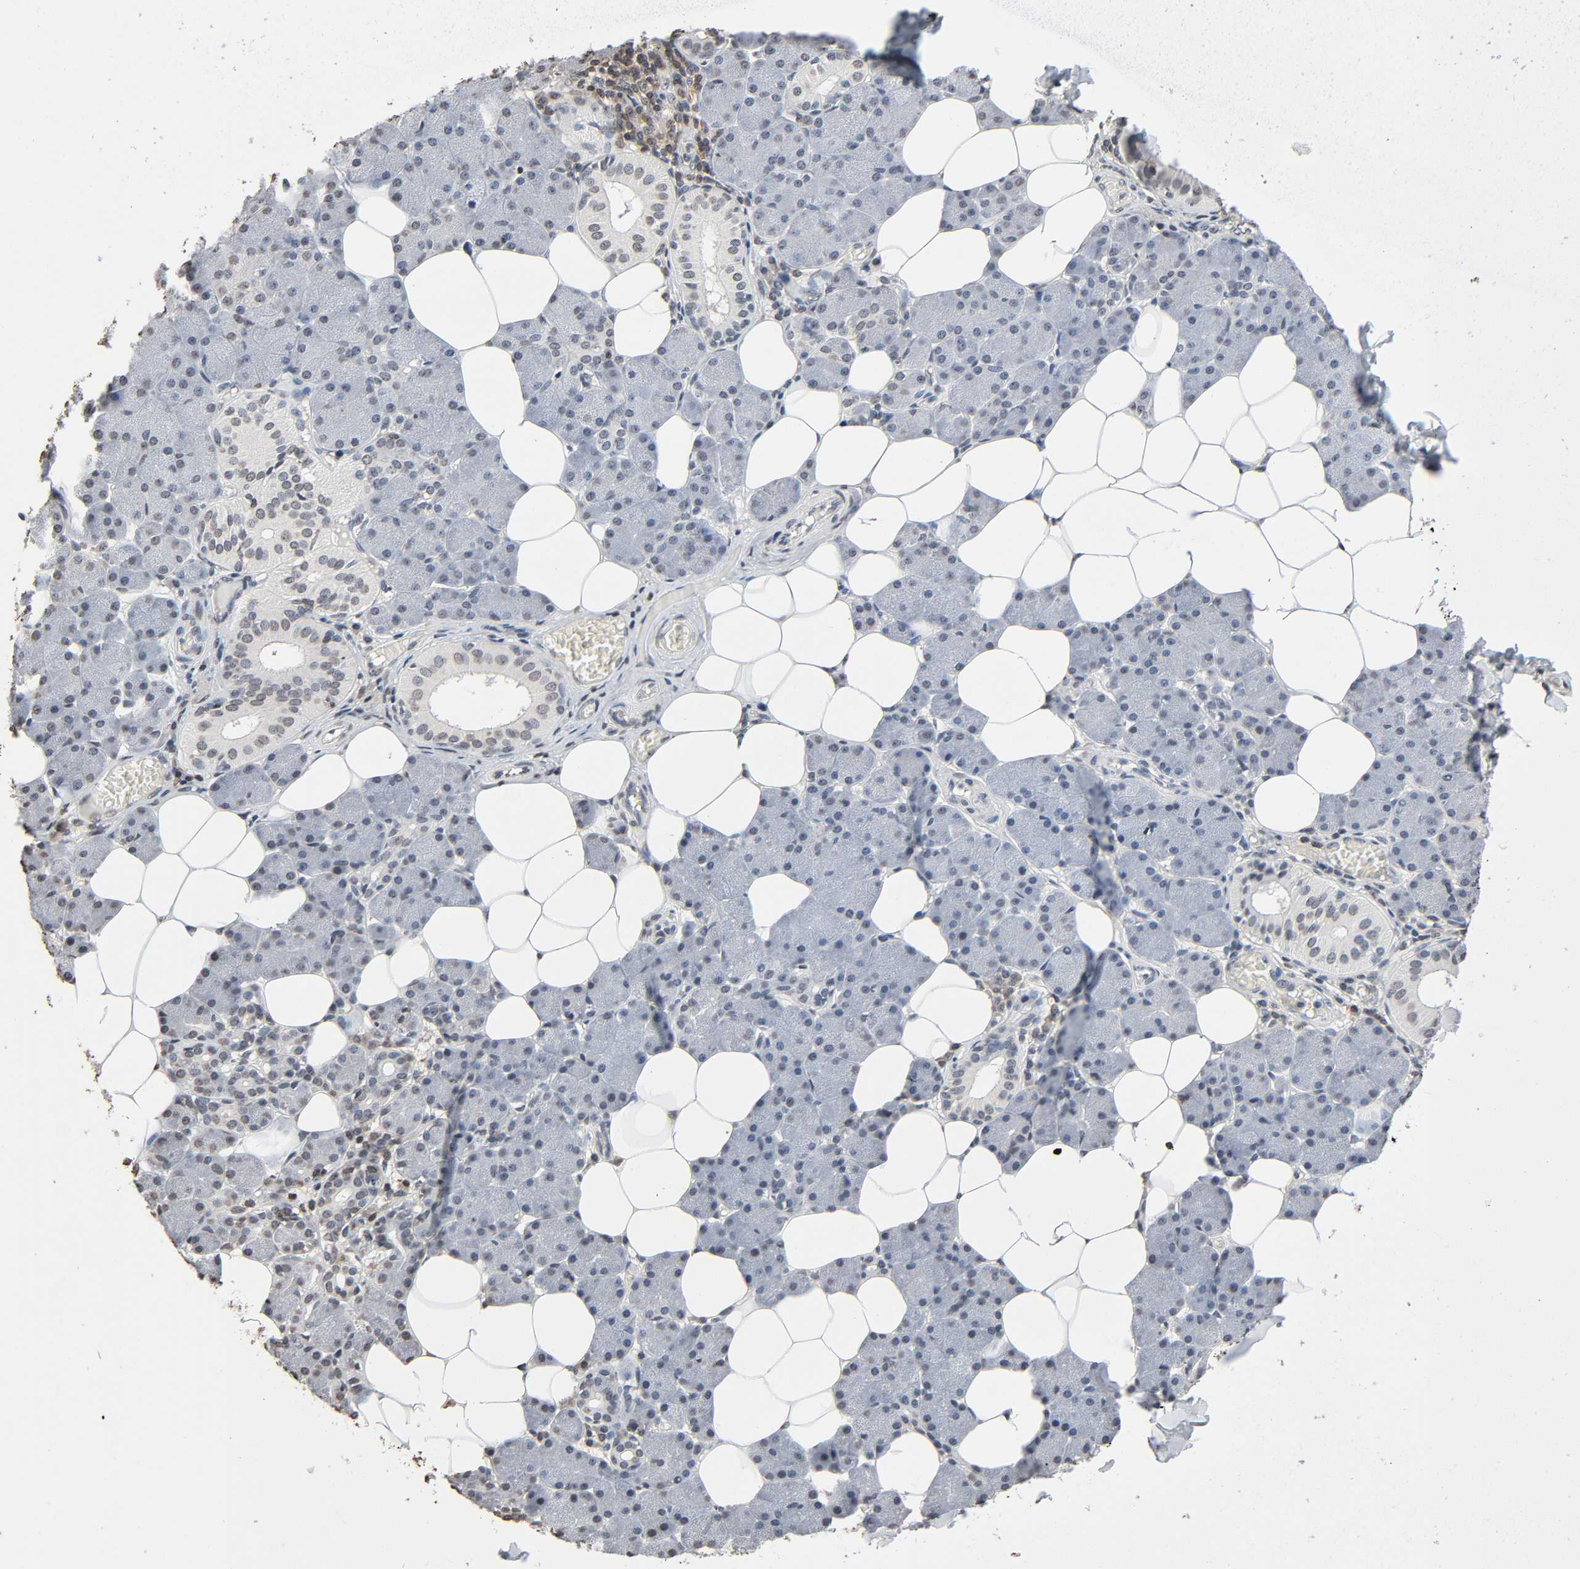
{"staining": {"intensity": "weak", "quantity": "25%-75%", "location": "nuclear"}, "tissue": "salivary gland", "cell_type": "Glandular cells", "image_type": "normal", "snomed": [{"axis": "morphology", "description": "Normal tissue, NOS"}, {"axis": "morphology", "description": "Adenoma, NOS"}, {"axis": "topography", "description": "Salivary gland"}], "caption": "This is a photomicrograph of immunohistochemistry (IHC) staining of normal salivary gland, which shows weak expression in the nuclear of glandular cells.", "gene": "STK4", "patient": {"sex": "female", "age": 32}}